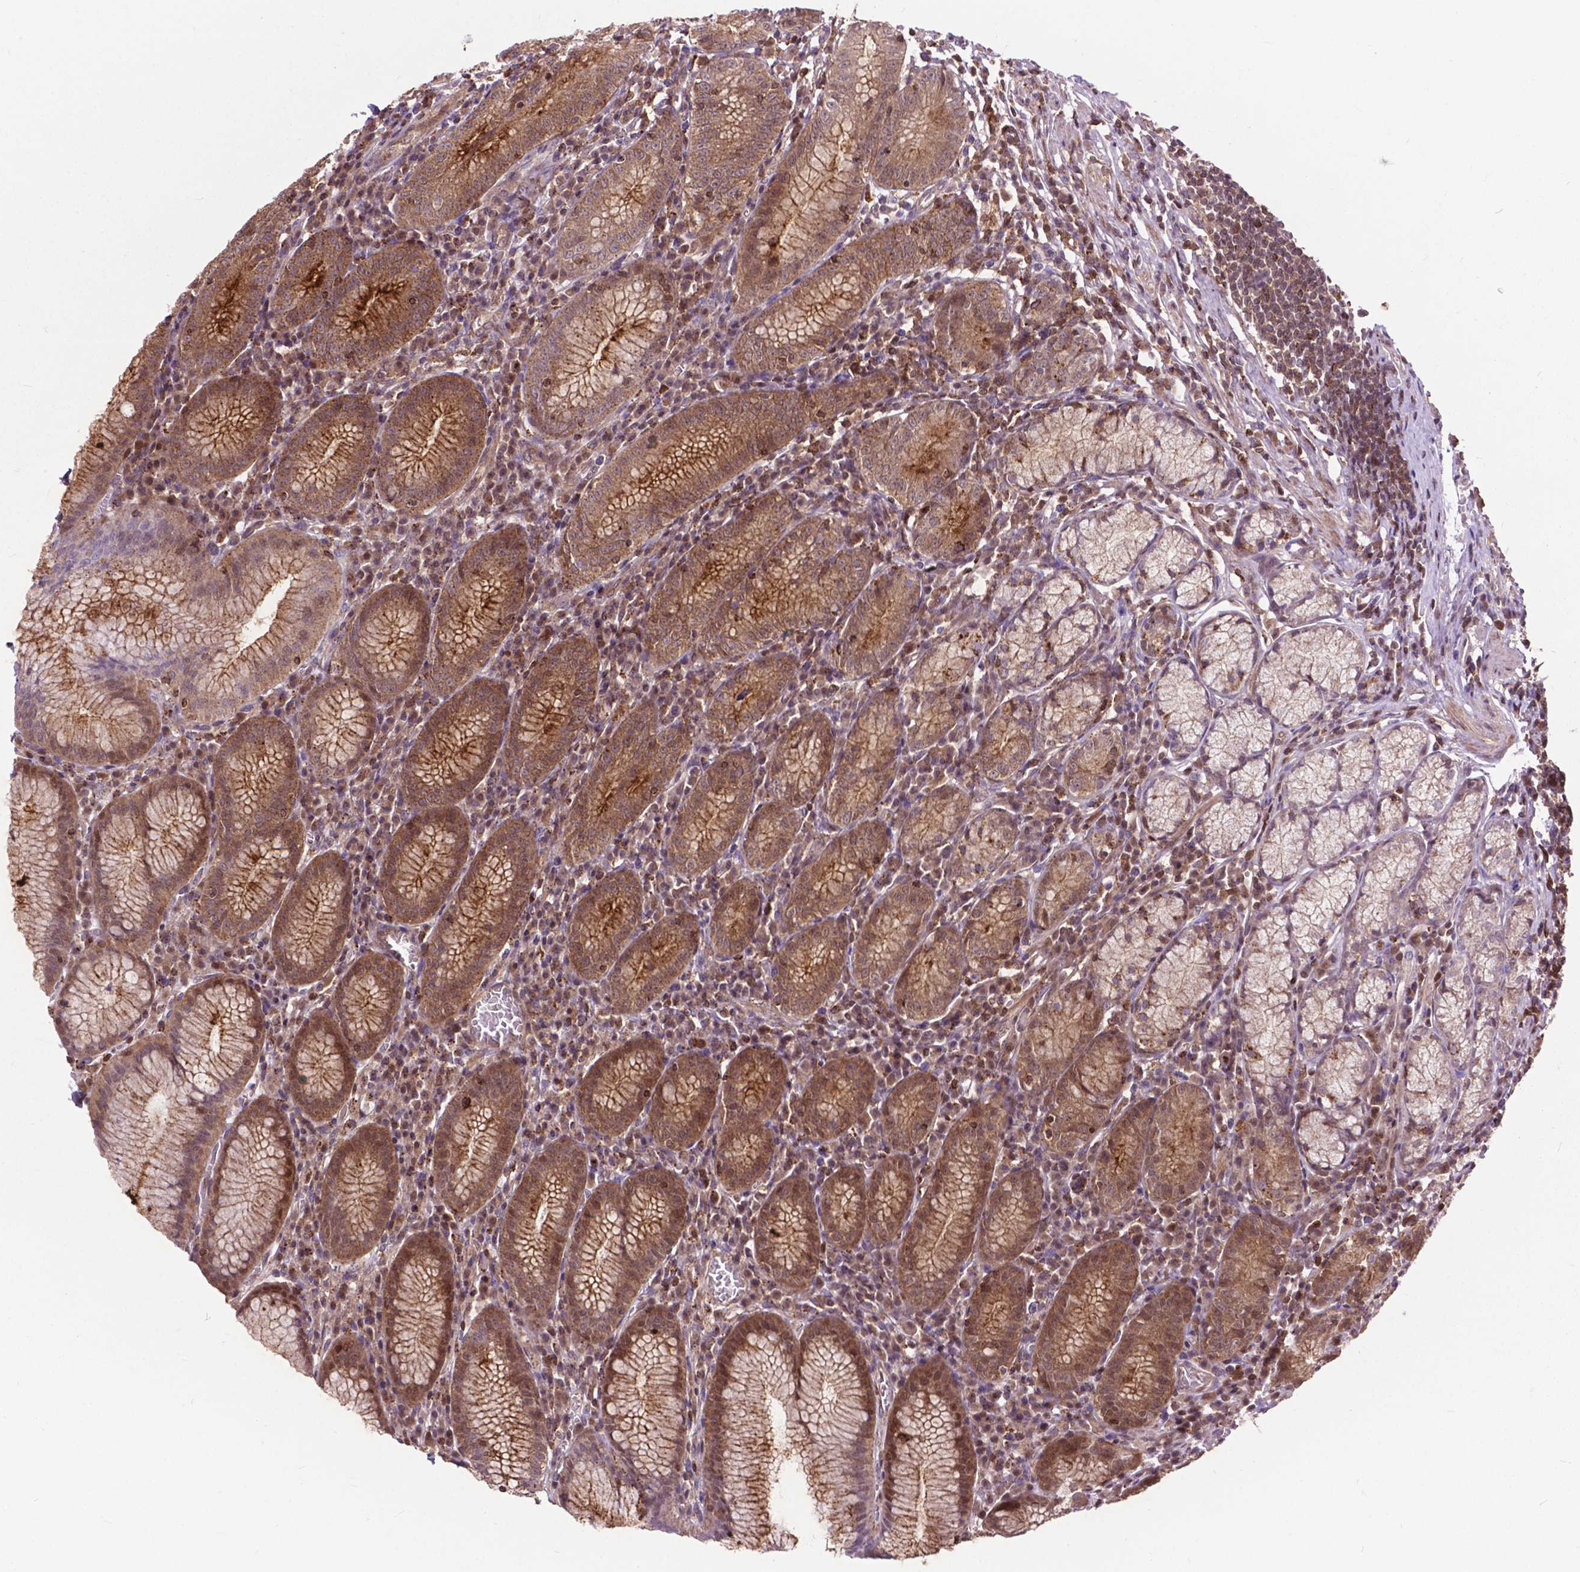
{"staining": {"intensity": "moderate", "quantity": ">75%", "location": "cytoplasmic/membranous"}, "tissue": "stomach", "cell_type": "Glandular cells", "image_type": "normal", "snomed": [{"axis": "morphology", "description": "Normal tissue, NOS"}, {"axis": "topography", "description": "Stomach"}], "caption": "IHC micrograph of benign stomach: human stomach stained using IHC shows medium levels of moderate protein expression localized specifically in the cytoplasmic/membranous of glandular cells, appearing as a cytoplasmic/membranous brown color.", "gene": "CHMP4A", "patient": {"sex": "male", "age": 55}}